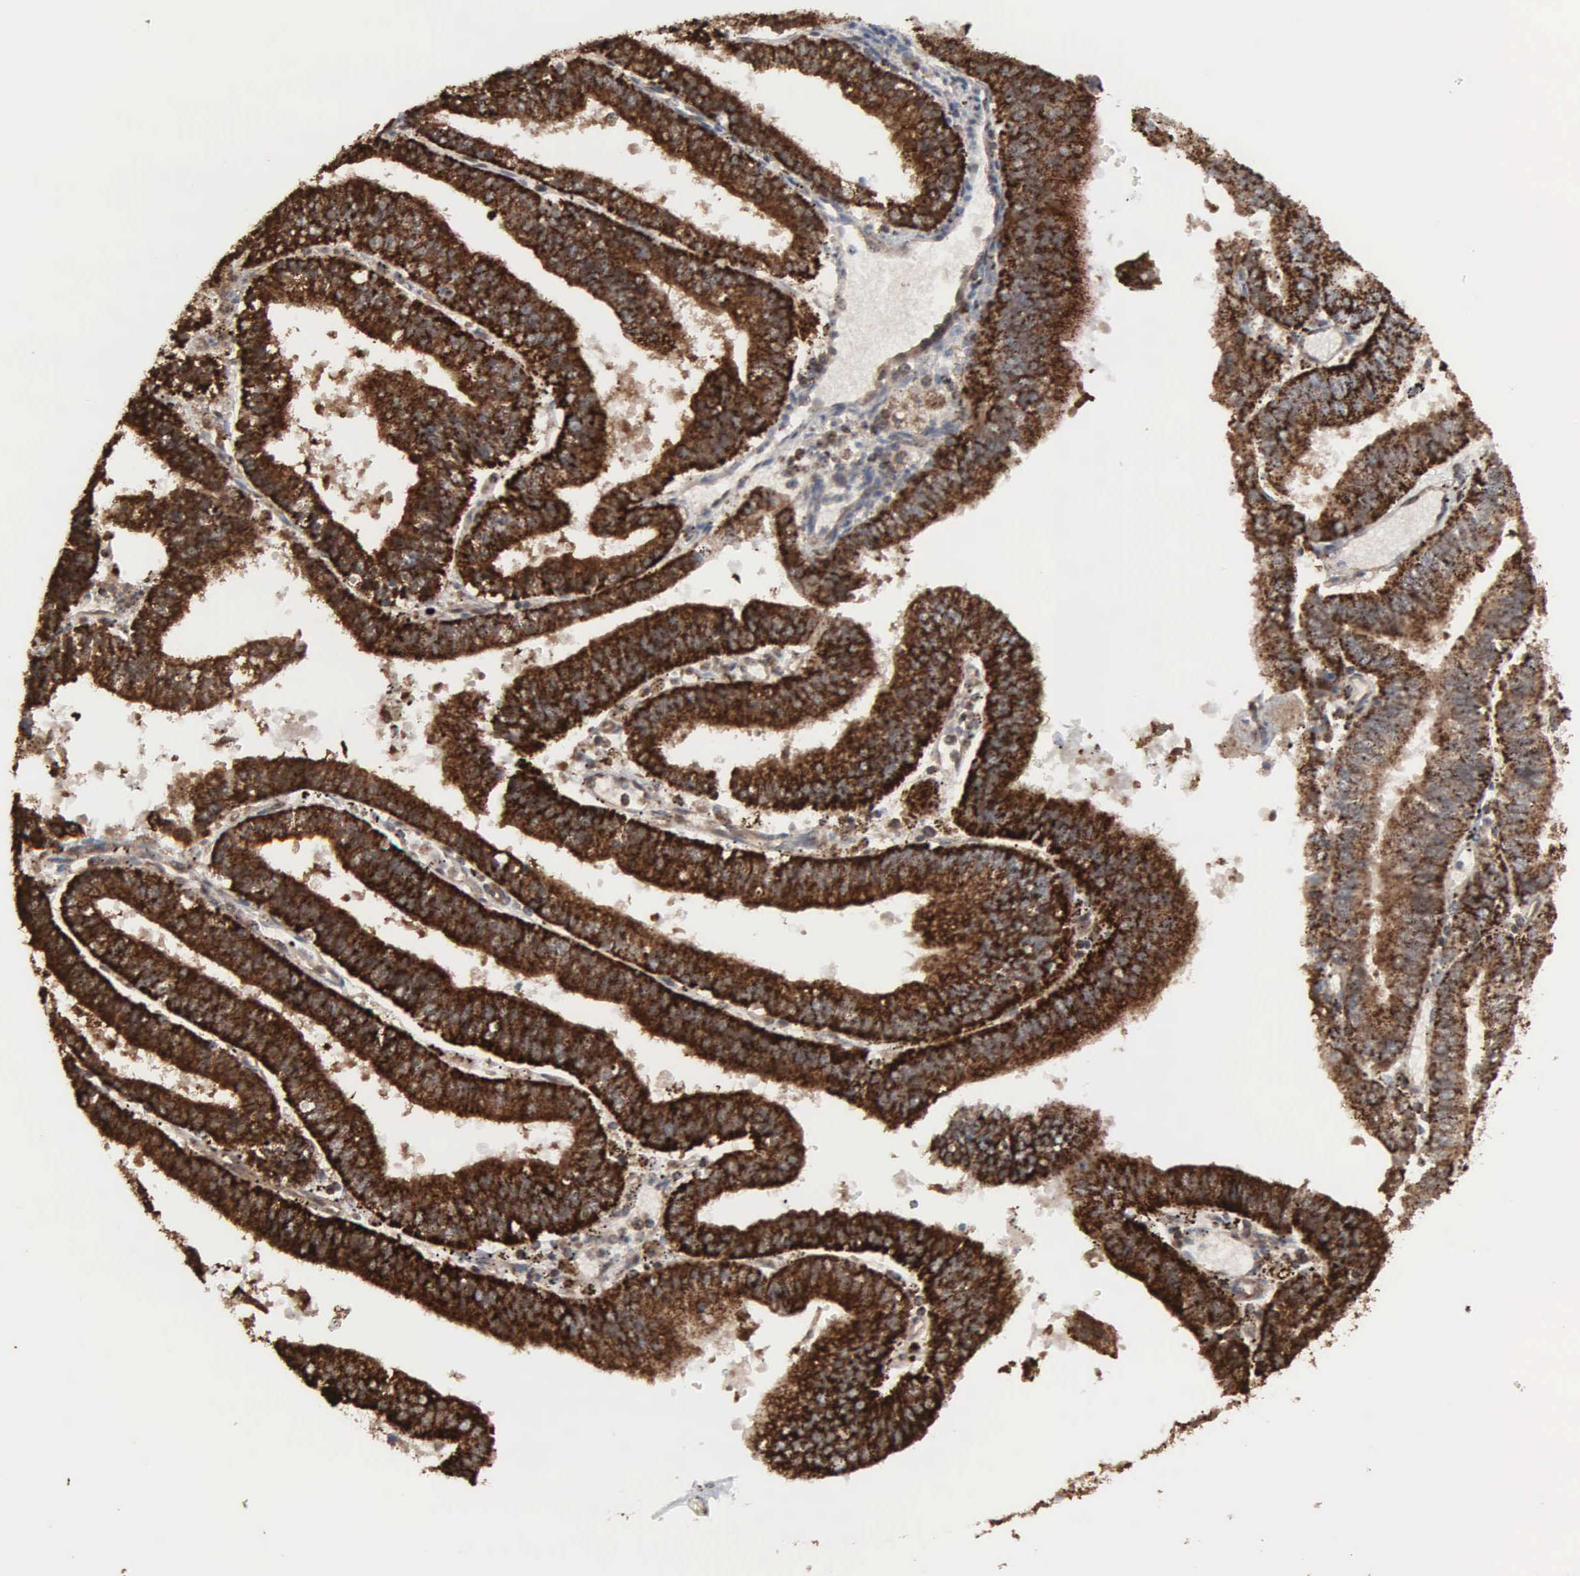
{"staining": {"intensity": "strong", "quantity": ">75%", "location": "cytoplasmic/membranous"}, "tissue": "endometrial cancer", "cell_type": "Tumor cells", "image_type": "cancer", "snomed": [{"axis": "morphology", "description": "Adenocarcinoma, NOS"}, {"axis": "topography", "description": "Endometrium"}], "caption": "The immunohistochemical stain highlights strong cytoplasmic/membranous positivity in tumor cells of adenocarcinoma (endometrial) tissue. (IHC, brightfield microscopy, high magnification).", "gene": "HSPA9", "patient": {"sex": "female", "age": 66}}